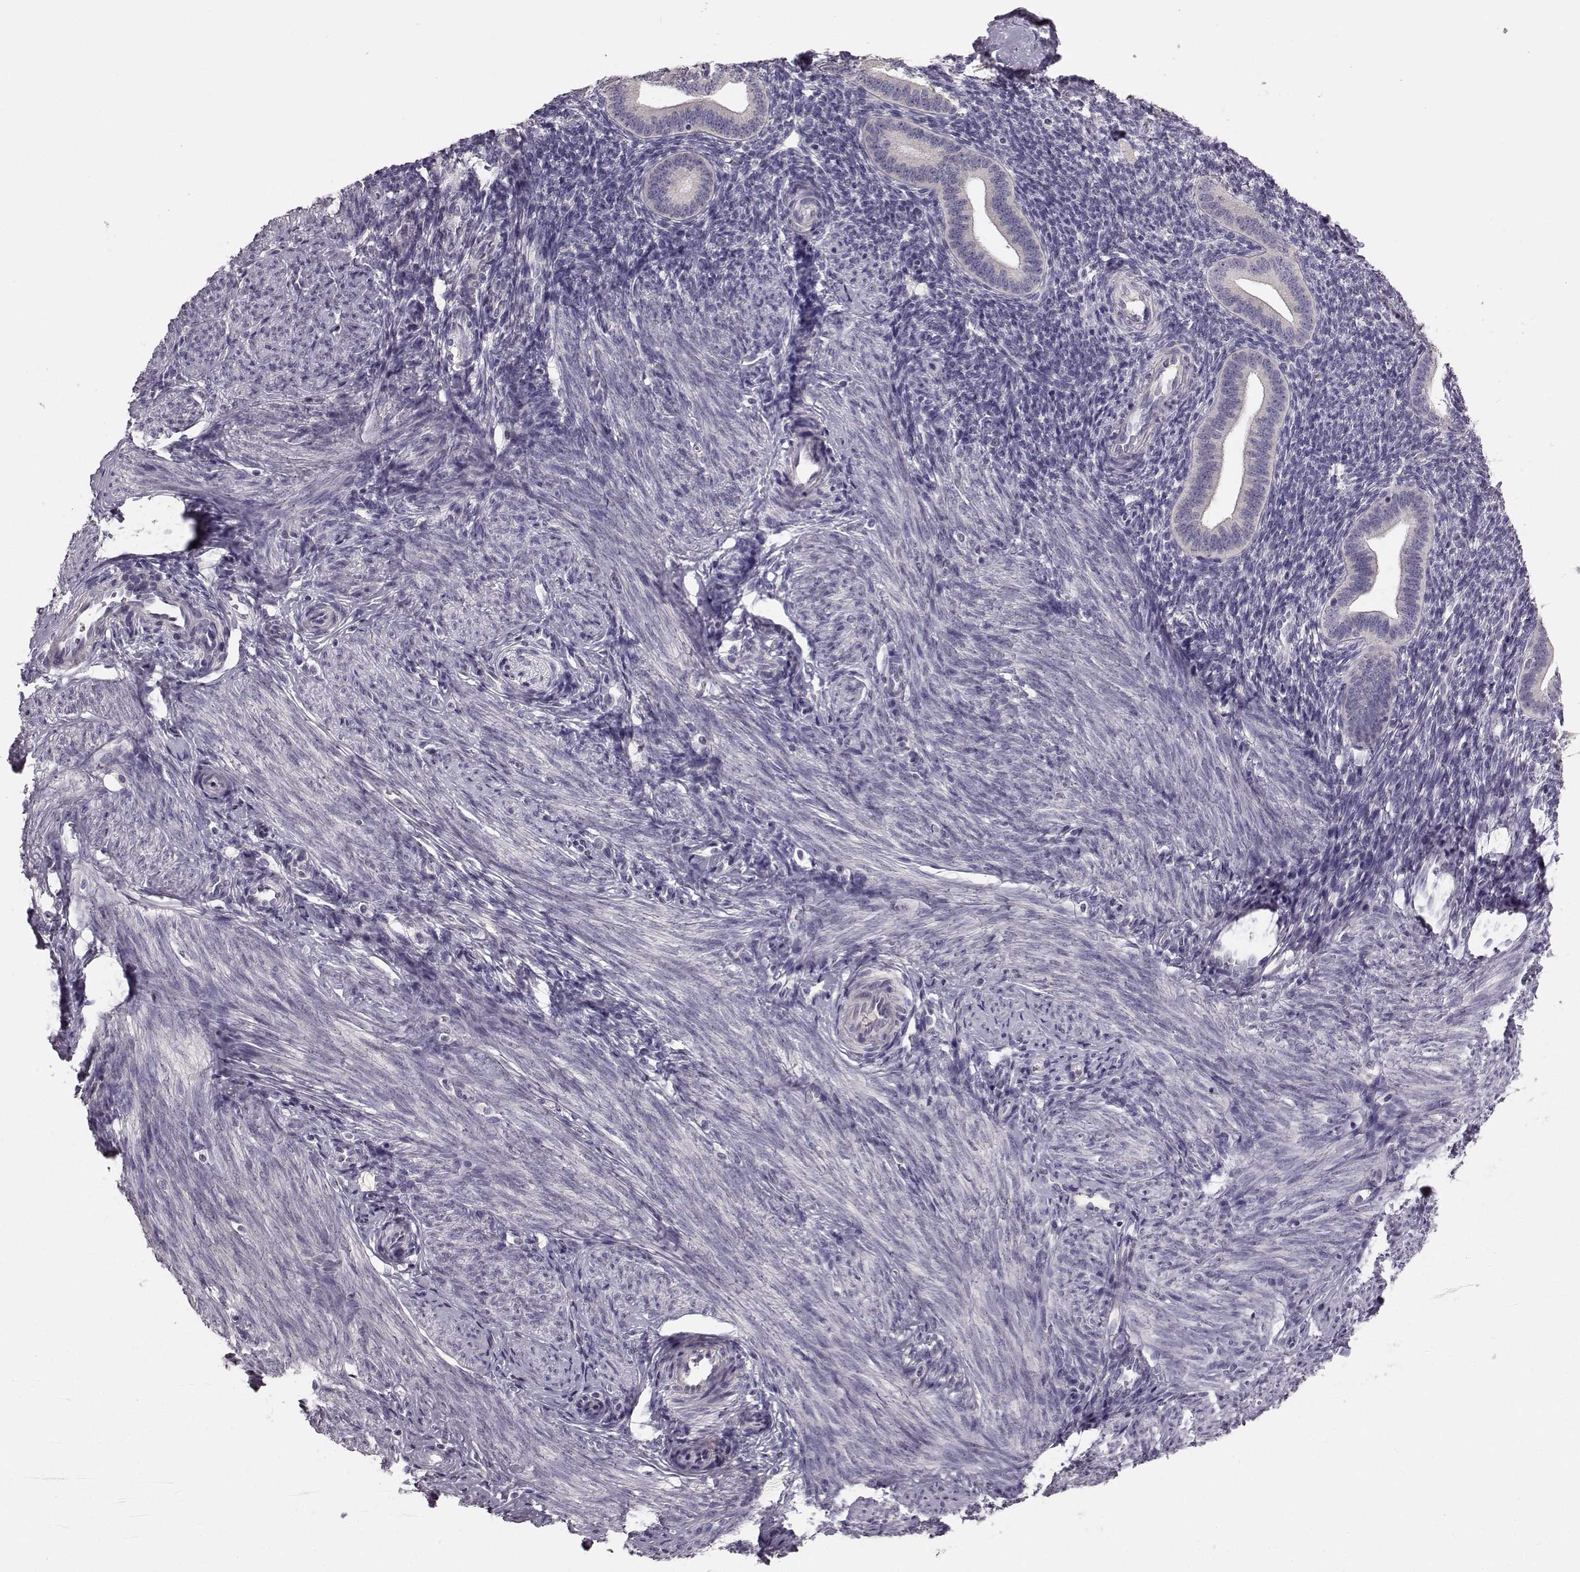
{"staining": {"intensity": "negative", "quantity": "none", "location": "none"}, "tissue": "endometrium", "cell_type": "Cells in endometrial stroma", "image_type": "normal", "snomed": [{"axis": "morphology", "description": "Normal tissue, NOS"}, {"axis": "topography", "description": "Endometrium"}], "caption": "This is an immunohistochemistry (IHC) image of benign endometrium. There is no staining in cells in endometrial stroma.", "gene": "BFSP2", "patient": {"sex": "female", "age": 40}}